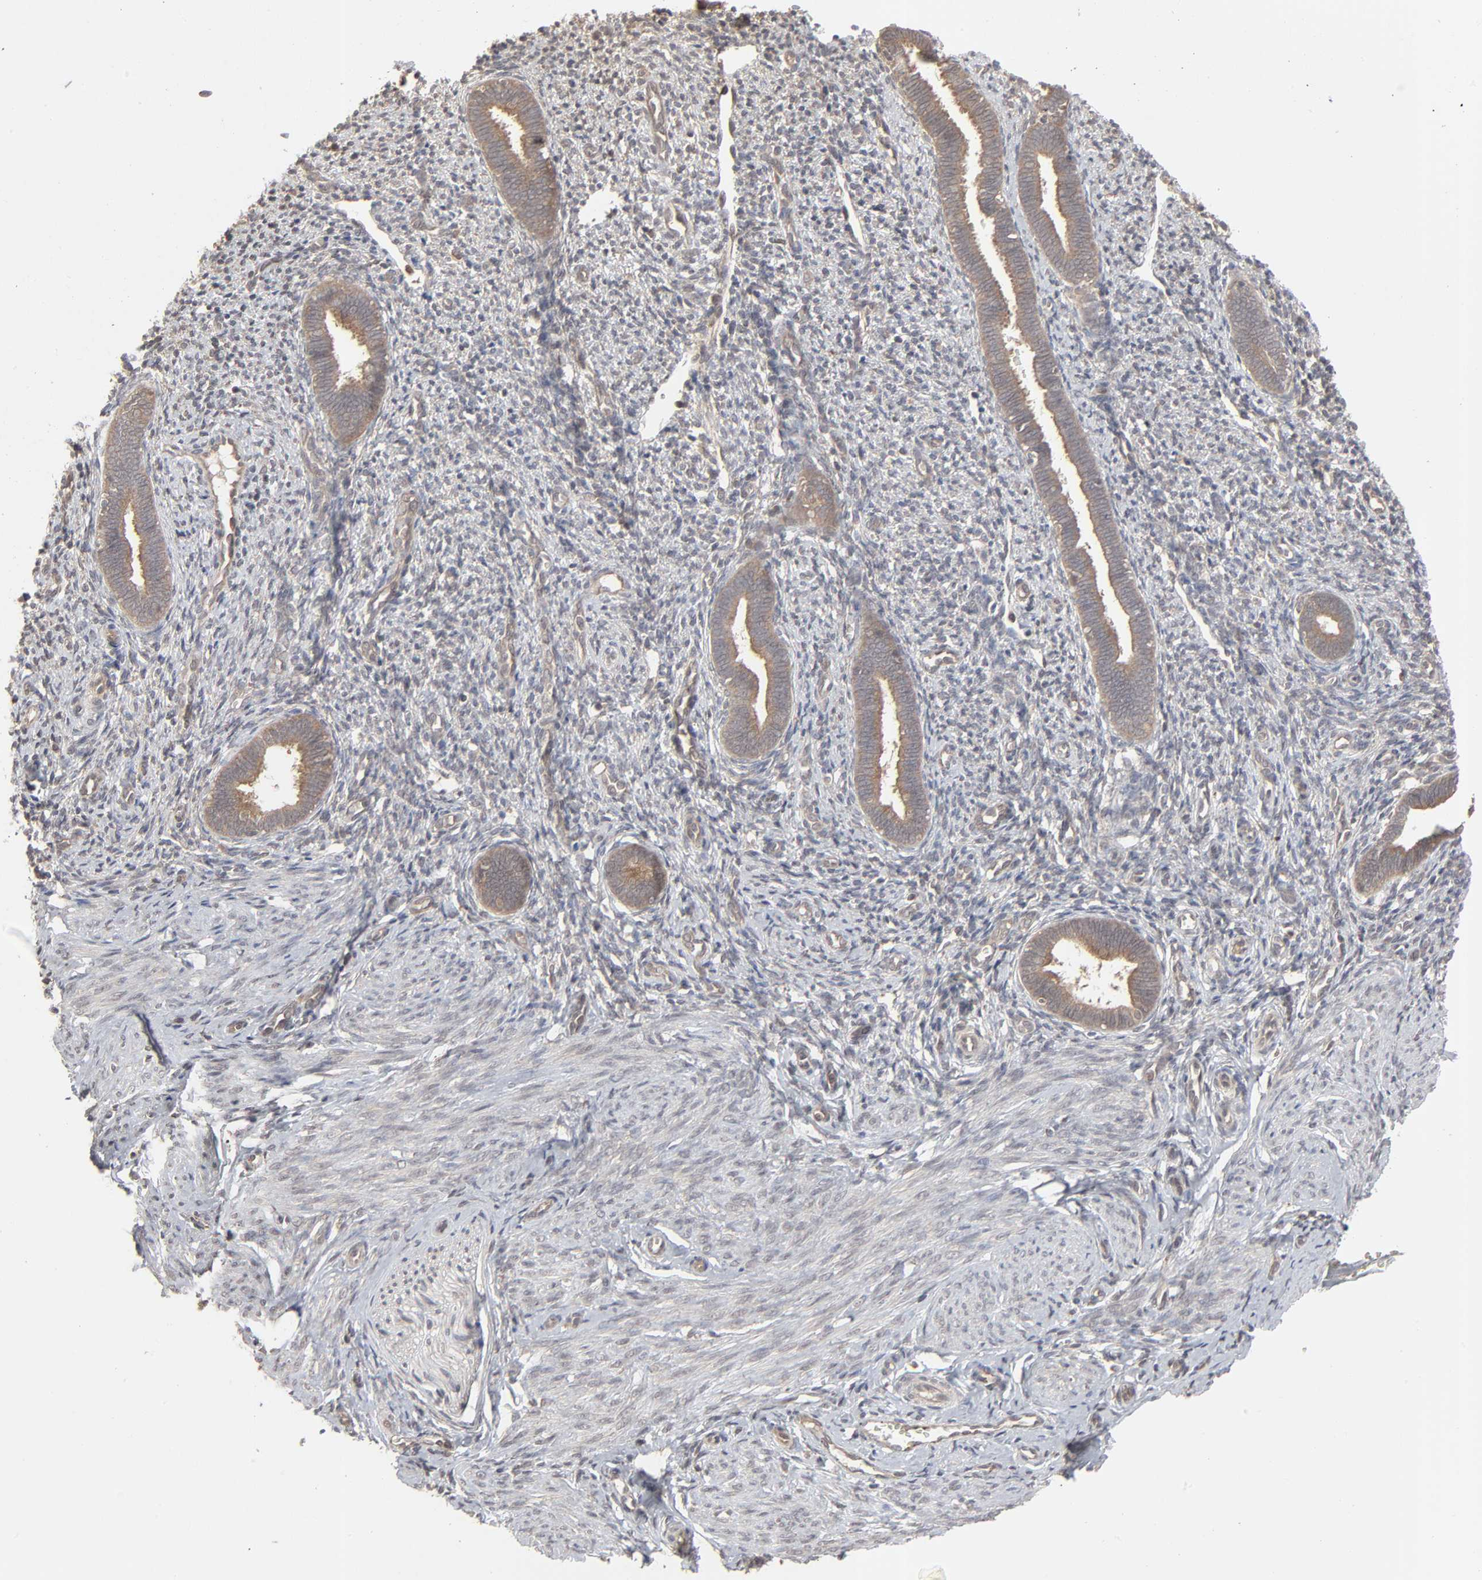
{"staining": {"intensity": "weak", "quantity": ">75%", "location": "cytoplasmic/membranous"}, "tissue": "endometrium", "cell_type": "Cells in endometrial stroma", "image_type": "normal", "snomed": [{"axis": "morphology", "description": "Normal tissue, NOS"}, {"axis": "topography", "description": "Endometrium"}], "caption": "Brown immunohistochemical staining in unremarkable human endometrium displays weak cytoplasmic/membranous positivity in about >75% of cells in endometrial stroma.", "gene": "SCFD1", "patient": {"sex": "female", "age": 27}}